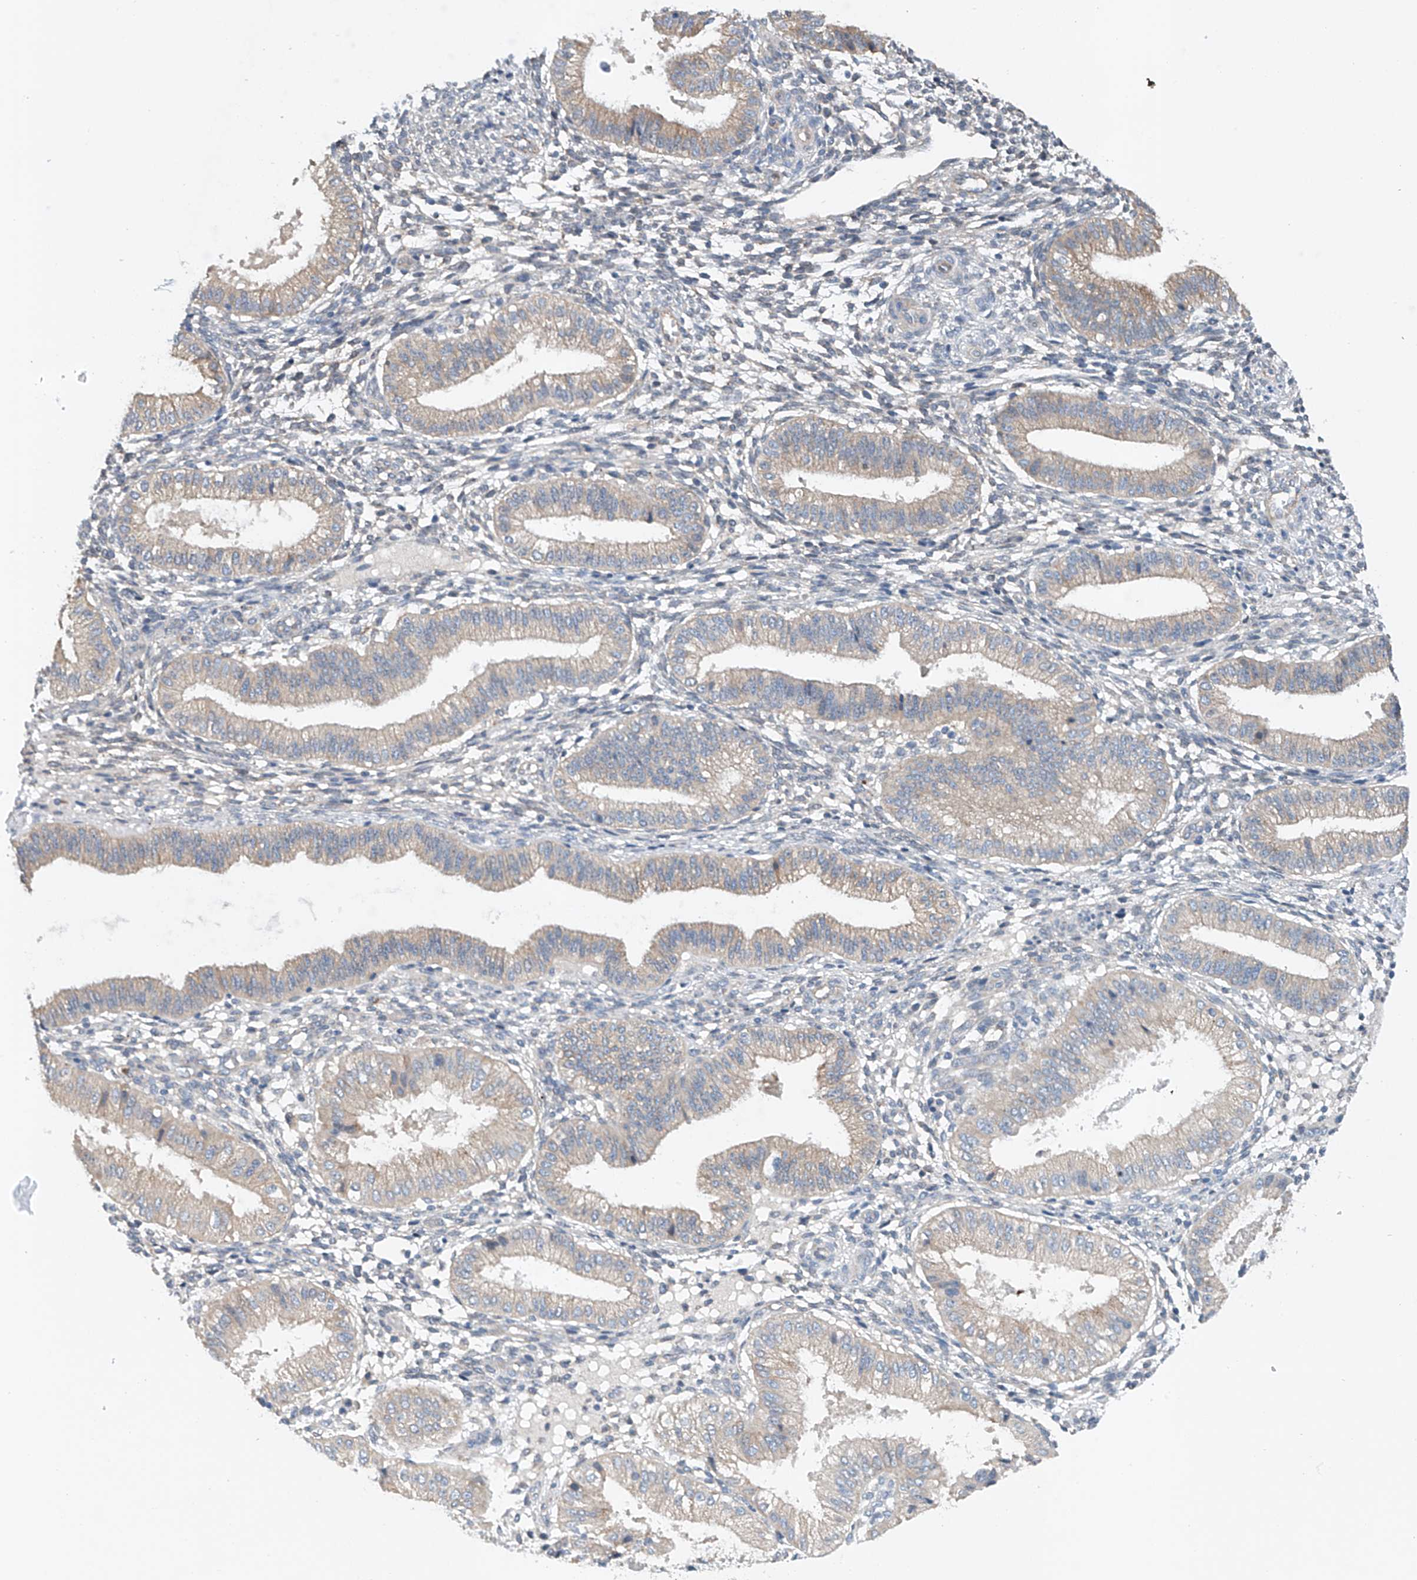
{"staining": {"intensity": "negative", "quantity": "none", "location": "none"}, "tissue": "endometrium", "cell_type": "Cells in endometrial stroma", "image_type": "normal", "snomed": [{"axis": "morphology", "description": "Normal tissue, NOS"}, {"axis": "topography", "description": "Endometrium"}], "caption": "This is an IHC image of unremarkable human endometrium. There is no positivity in cells in endometrial stroma.", "gene": "CEP85L", "patient": {"sex": "female", "age": 39}}